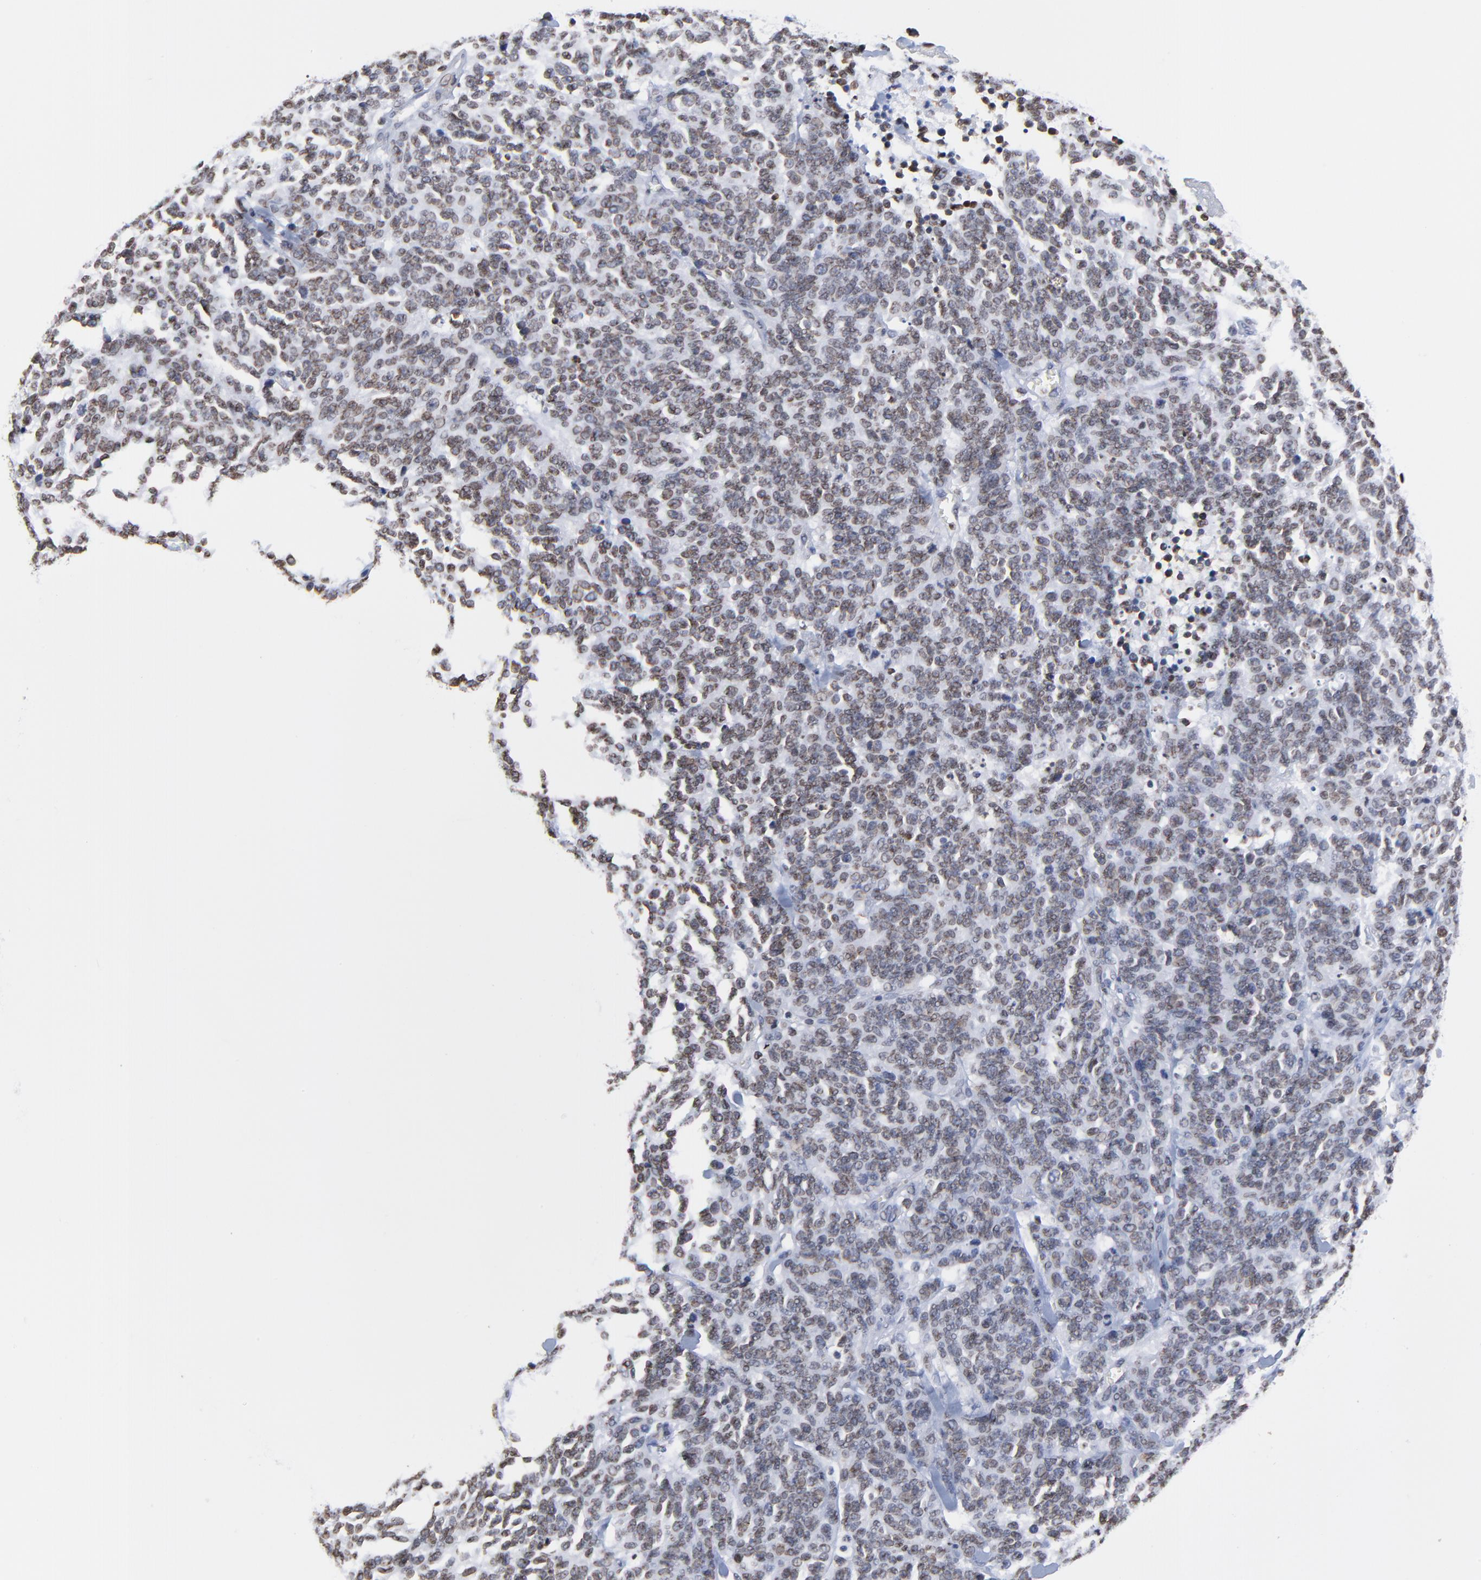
{"staining": {"intensity": "strong", "quantity": ">75%", "location": "cytoplasmic/membranous,nuclear"}, "tissue": "lung cancer", "cell_type": "Tumor cells", "image_type": "cancer", "snomed": [{"axis": "morphology", "description": "Neoplasm, malignant, NOS"}, {"axis": "topography", "description": "Lung"}], "caption": "Immunohistochemistry (DAB) staining of malignant neoplasm (lung) demonstrates strong cytoplasmic/membranous and nuclear protein staining in approximately >75% of tumor cells.", "gene": "THAP7", "patient": {"sex": "female", "age": 58}}